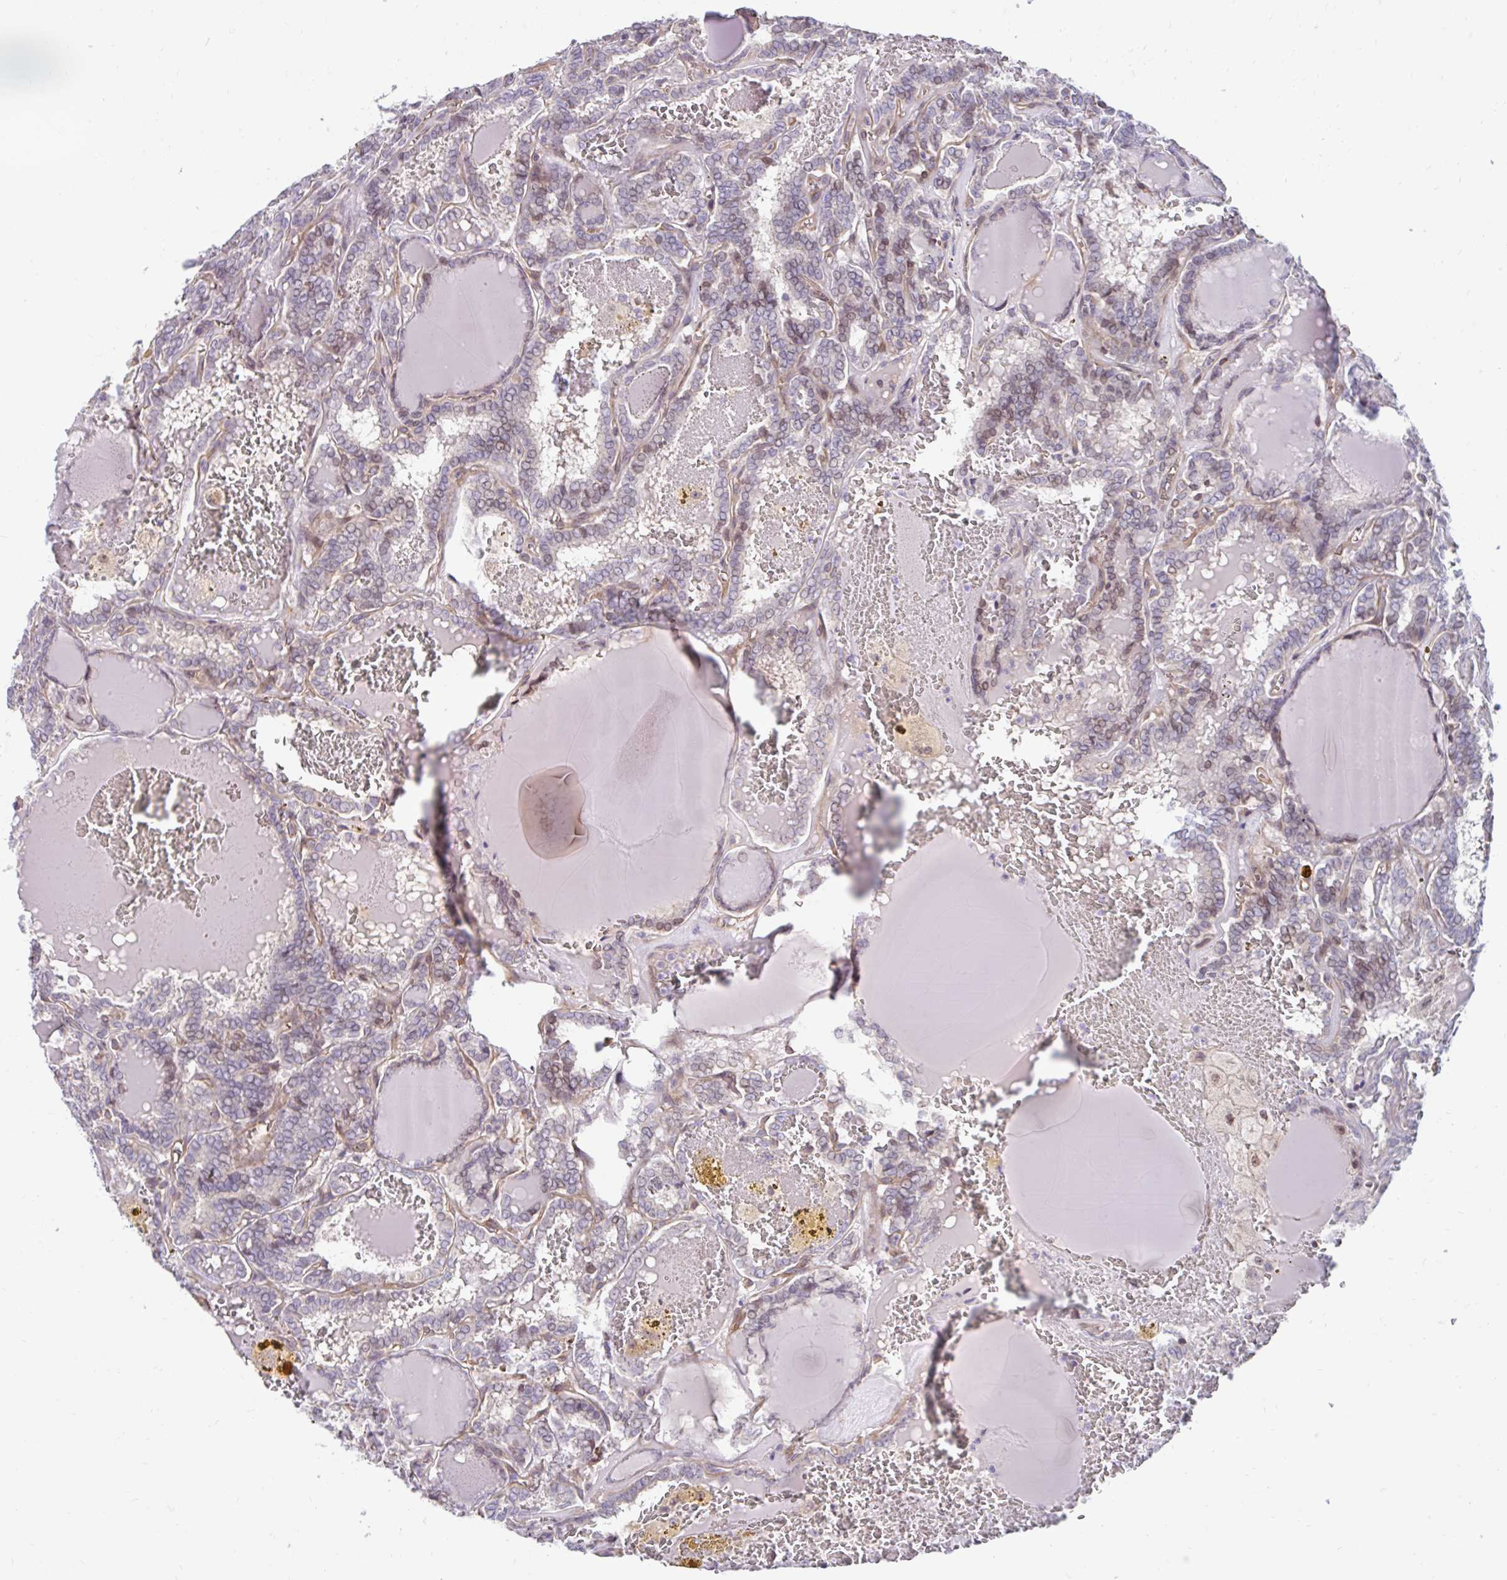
{"staining": {"intensity": "weak", "quantity": "<25%", "location": "cytoplasmic/membranous"}, "tissue": "thyroid cancer", "cell_type": "Tumor cells", "image_type": "cancer", "snomed": [{"axis": "morphology", "description": "Papillary adenocarcinoma, NOS"}, {"axis": "topography", "description": "Thyroid gland"}], "caption": "Immunohistochemical staining of human thyroid cancer (papillary adenocarcinoma) exhibits no significant positivity in tumor cells. The staining is performed using DAB (3,3'-diaminobenzidine) brown chromogen with nuclei counter-stained in using hematoxylin.", "gene": "NT5C1B", "patient": {"sex": "female", "age": 72}}